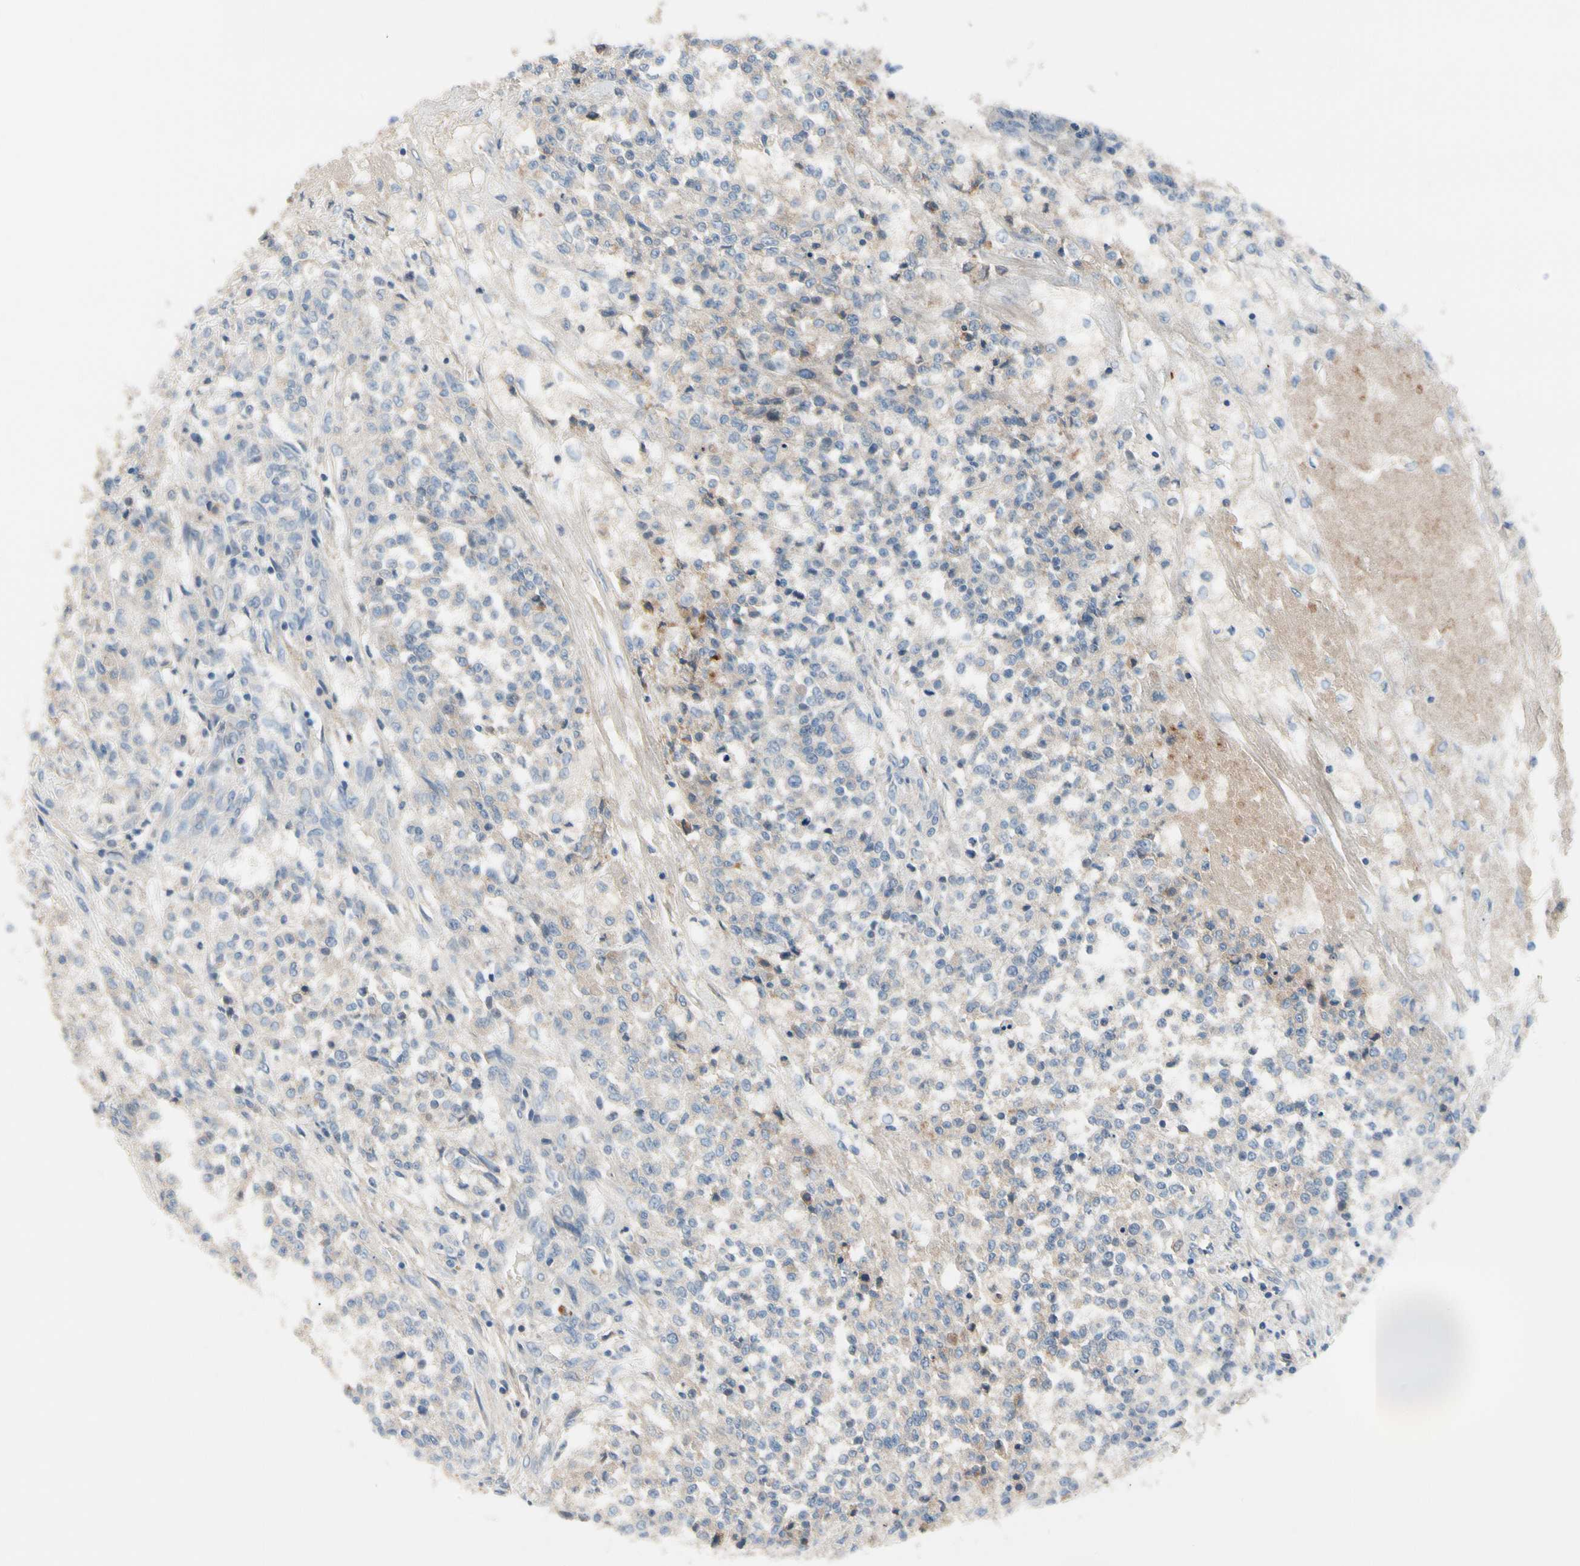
{"staining": {"intensity": "negative", "quantity": "none", "location": "none"}, "tissue": "testis cancer", "cell_type": "Tumor cells", "image_type": "cancer", "snomed": [{"axis": "morphology", "description": "Seminoma, NOS"}, {"axis": "topography", "description": "Testis"}], "caption": "Immunohistochemical staining of testis cancer (seminoma) exhibits no significant positivity in tumor cells.", "gene": "HJURP", "patient": {"sex": "male", "age": 59}}